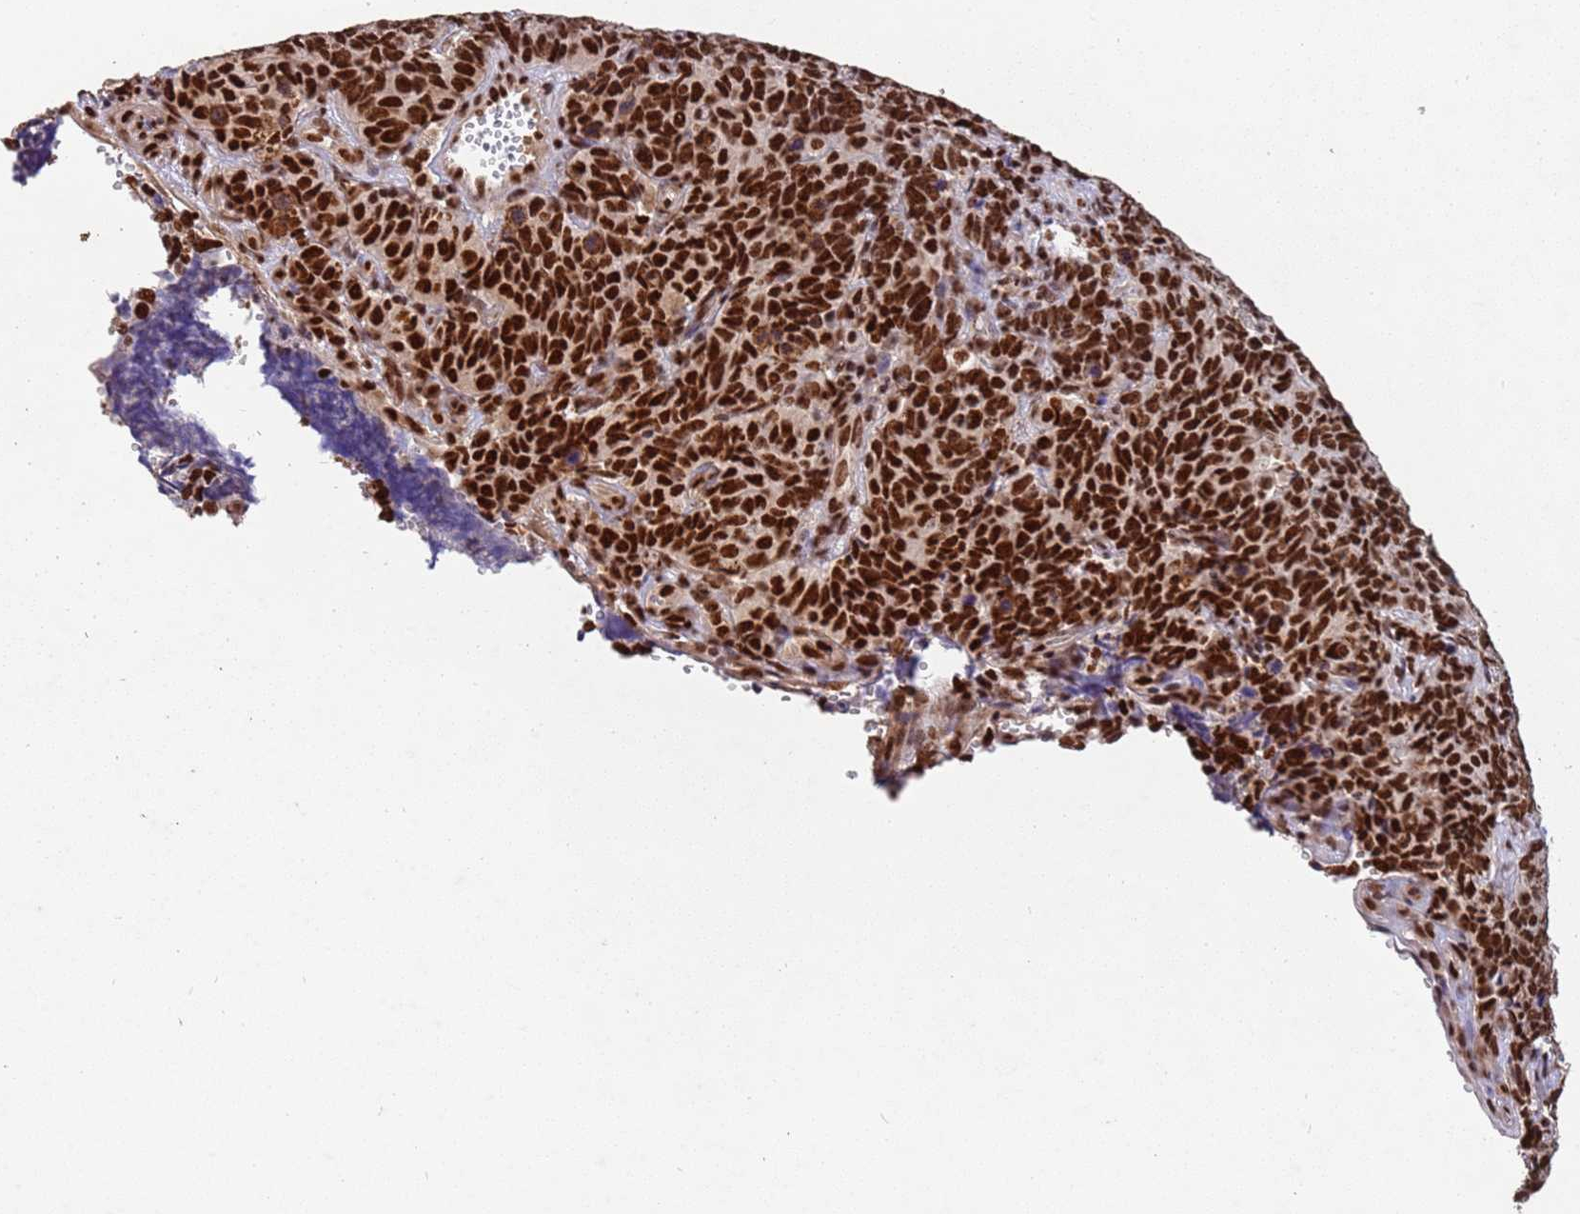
{"staining": {"intensity": "strong", "quantity": ">75%", "location": "nuclear"}, "tissue": "cervical cancer", "cell_type": "Tumor cells", "image_type": "cancer", "snomed": [{"axis": "morphology", "description": "Squamous cell carcinoma, NOS"}, {"axis": "topography", "description": "Cervix"}], "caption": "IHC image of cervical squamous cell carcinoma stained for a protein (brown), which exhibits high levels of strong nuclear expression in approximately >75% of tumor cells.", "gene": "ESF1", "patient": {"sex": "female", "age": 60}}